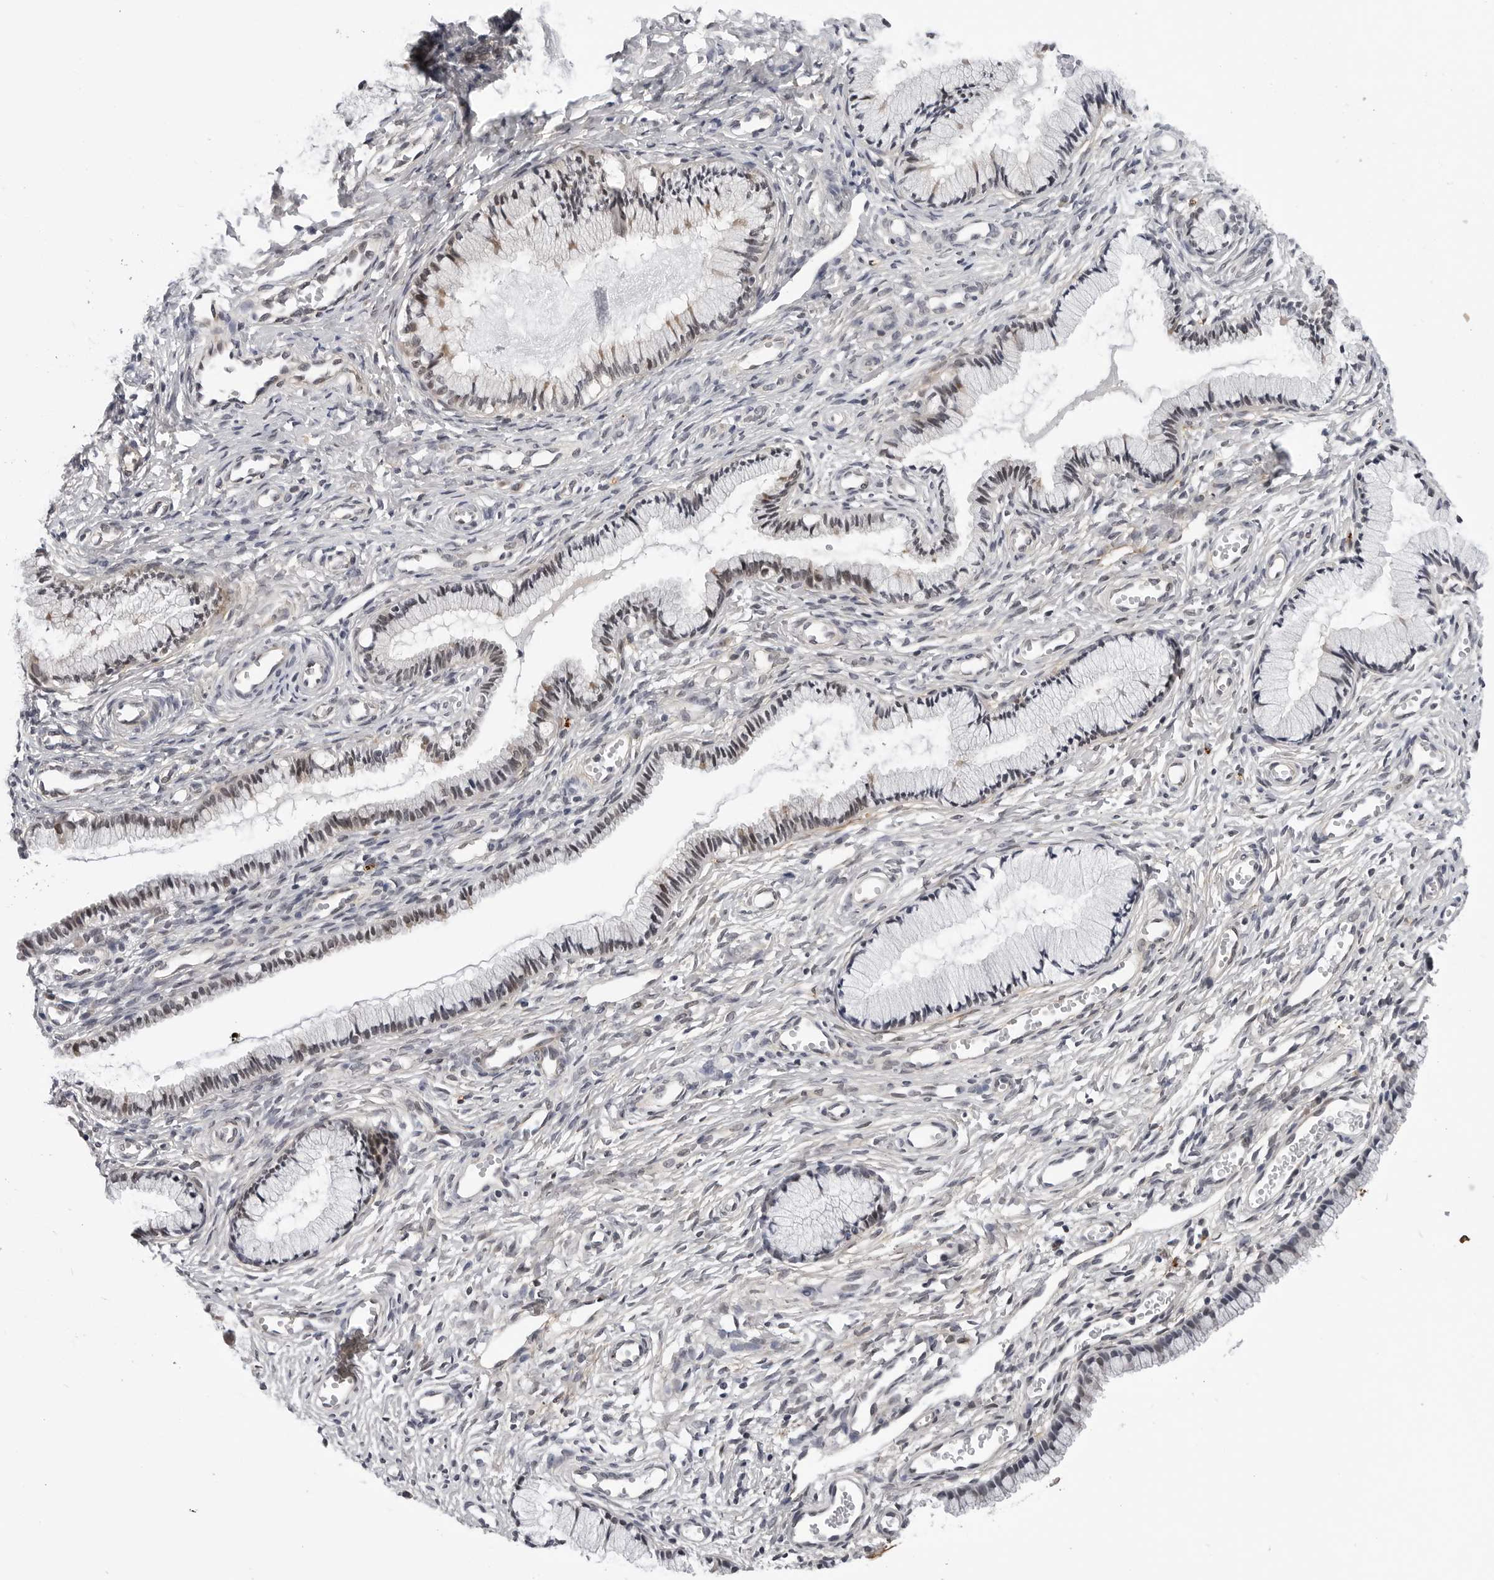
{"staining": {"intensity": "weak", "quantity": "25%-75%", "location": "nuclear"}, "tissue": "cervix", "cell_type": "Glandular cells", "image_type": "normal", "snomed": [{"axis": "morphology", "description": "Normal tissue, NOS"}, {"axis": "topography", "description": "Cervix"}], "caption": "Cervix stained with DAB immunohistochemistry (IHC) demonstrates low levels of weak nuclear expression in approximately 25%-75% of glandular cells.", "gene": "KIAA1614", "patient": {"sex": "female", "age": 27}}